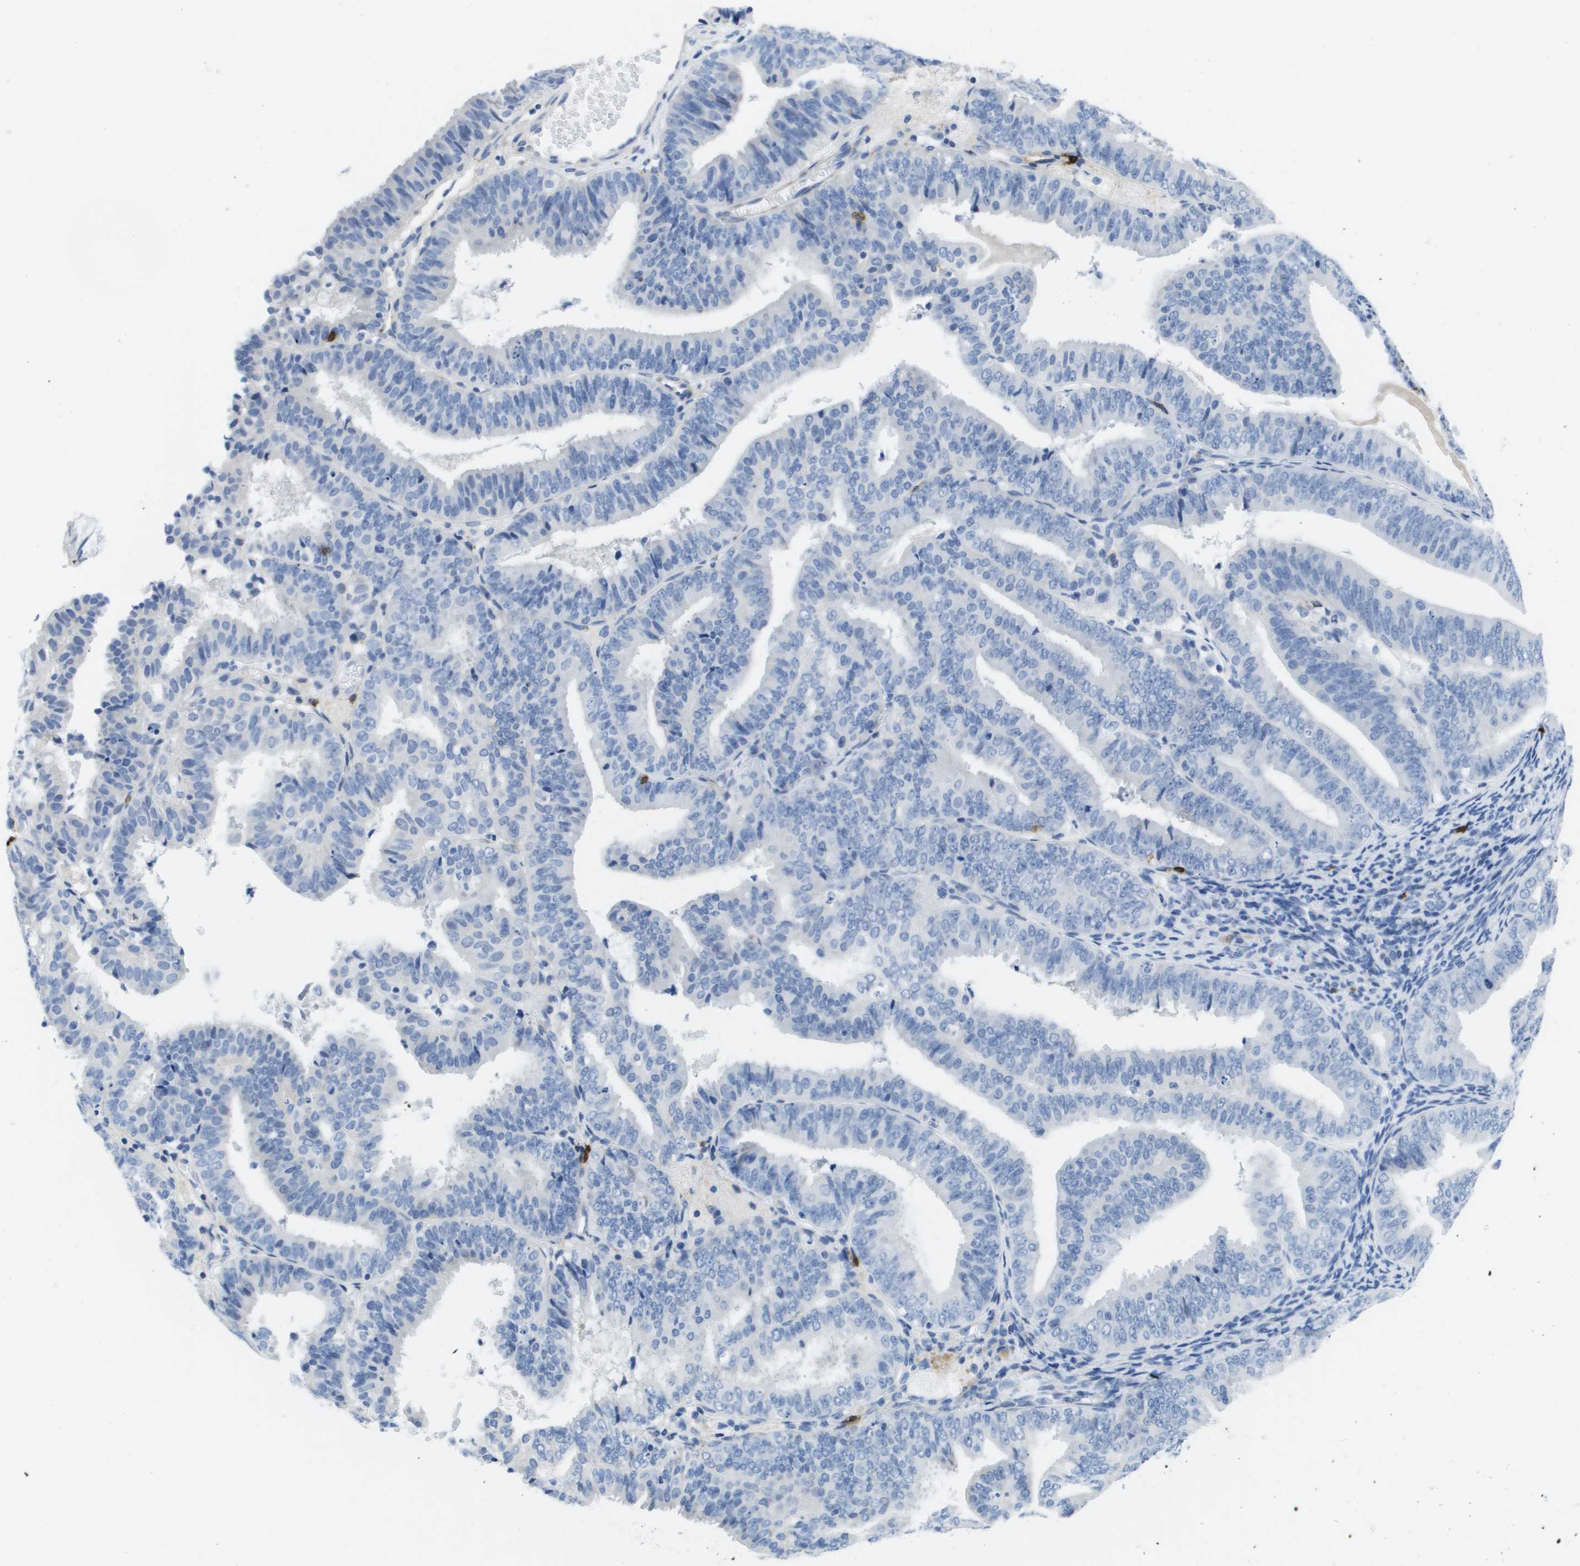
{"staining": {"intensity": "negative", "quantity": "none", "location": "none"}, "tissue": "endometrial cancer", "cell_type": "Tumor cells", "image_type": "cancer", "snomed": [{"axis": "morphology", "description": "Adenocarcinoma, NOS"}, {"axis": "topography", "description": "Endometrium"}], "caption": "Immunohistochemical staining of human adenocarcinoma (endometrial) displays no significant expression in tumor cells.", "gene": "MS4A1", "patient": {"sex": "female", "age": 63}}